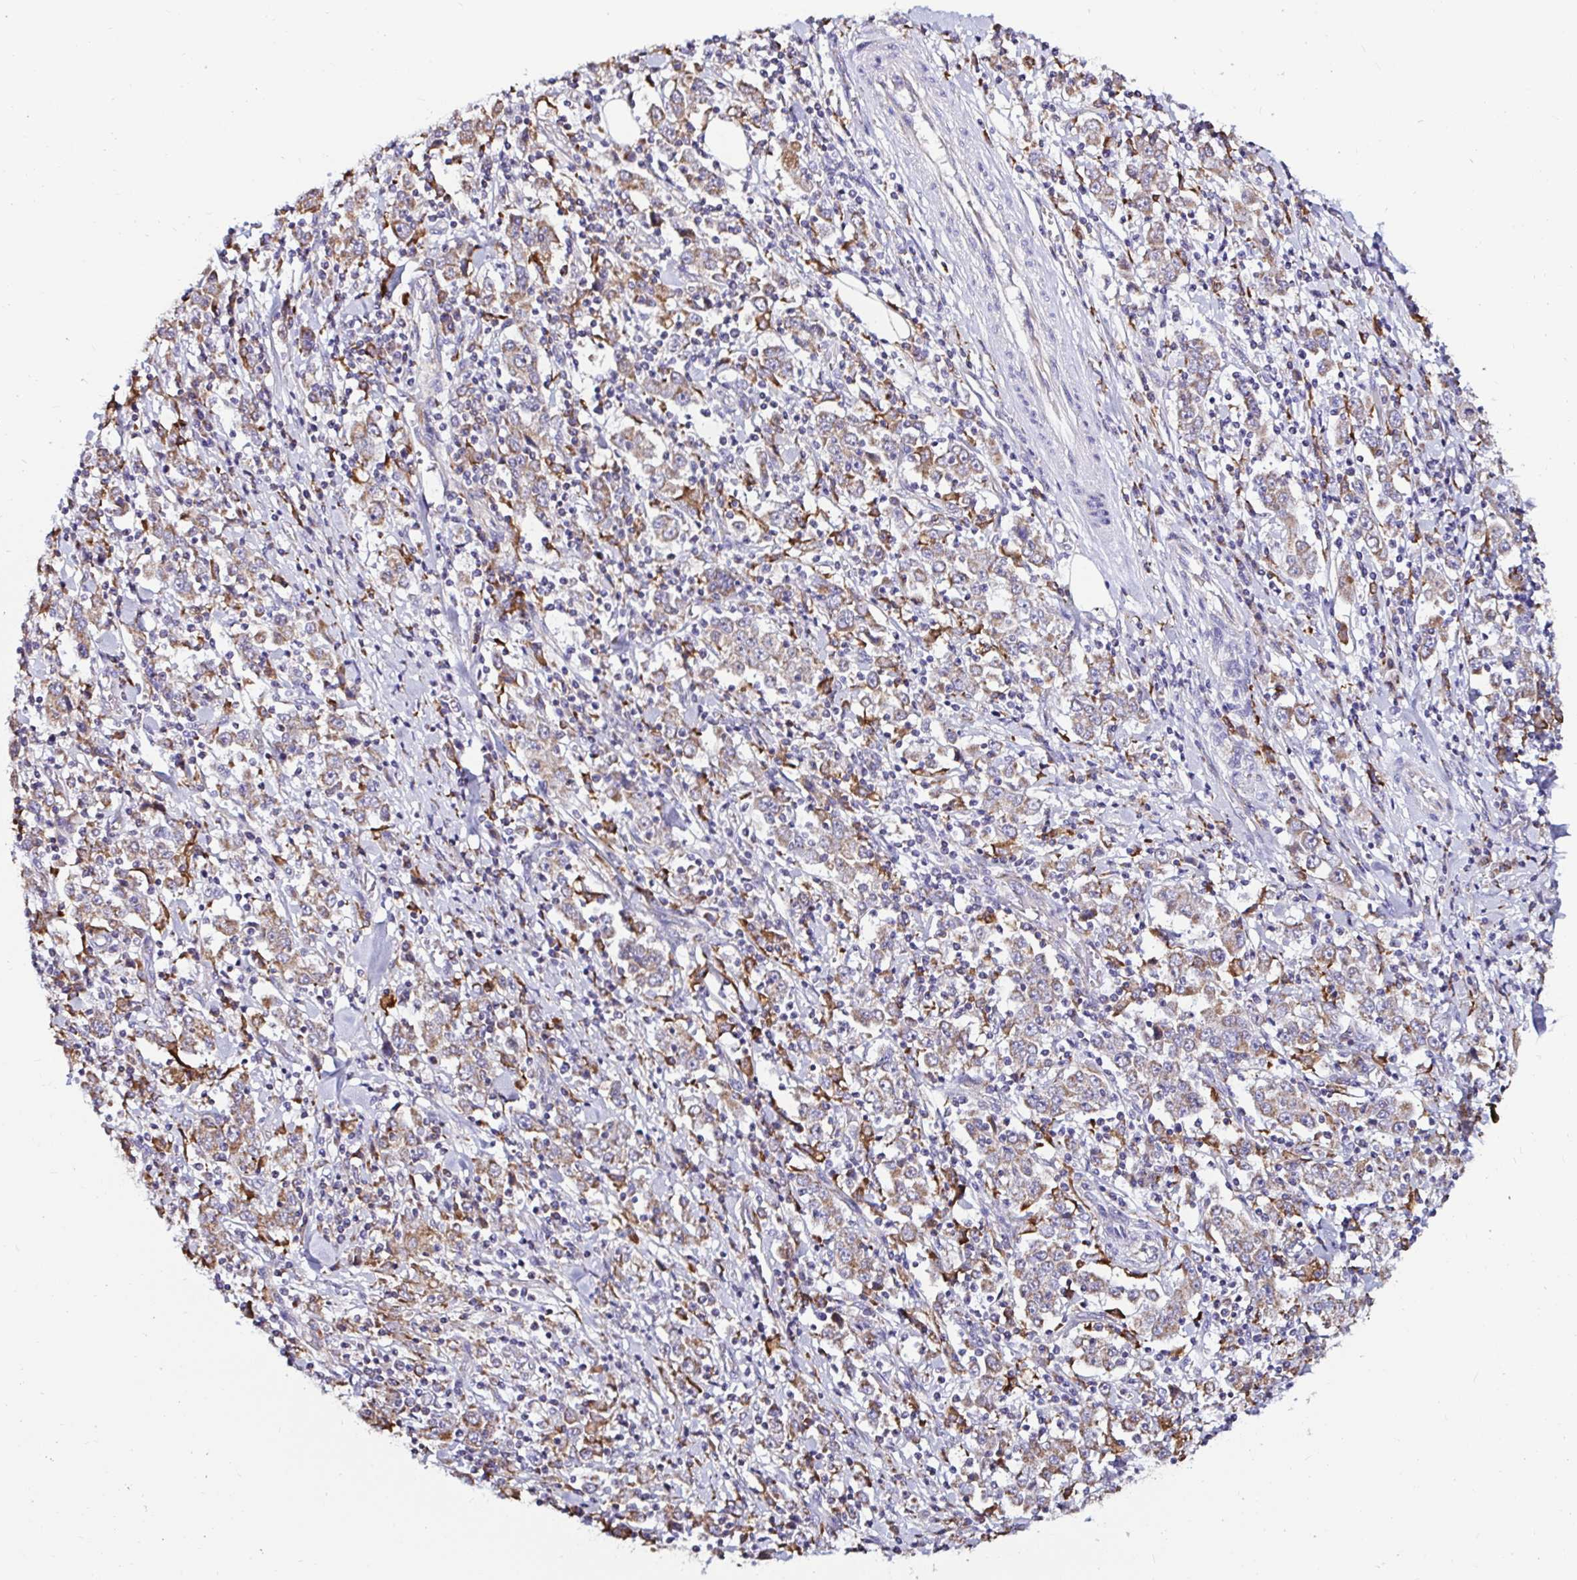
{"staining": {"intensity": "moderate", "quantity": ">75%", "location": "cytoplasmic/membranous"}, "tissue": "stomach cancer", "cell_type": "Tumor cells", "image_type": "cancer", "snomed": [{"axis": "morphology", "description": "Normal tissue, NOS"}, {"axis": "morphology", "description": "Adenocarcinoma, NOS"}, {"axis": "topography", "description": "Stomach, upper"}, {"axis": "topography", "description": "Stomach"}], "caption": "A brown stain labels moderate cytoplasmic/membranous positivity of a protein in human adenocarcinoma (stomach) tumor cells.", "gene": "MSR1", "patient": {"sex": "male", "age": 59}}